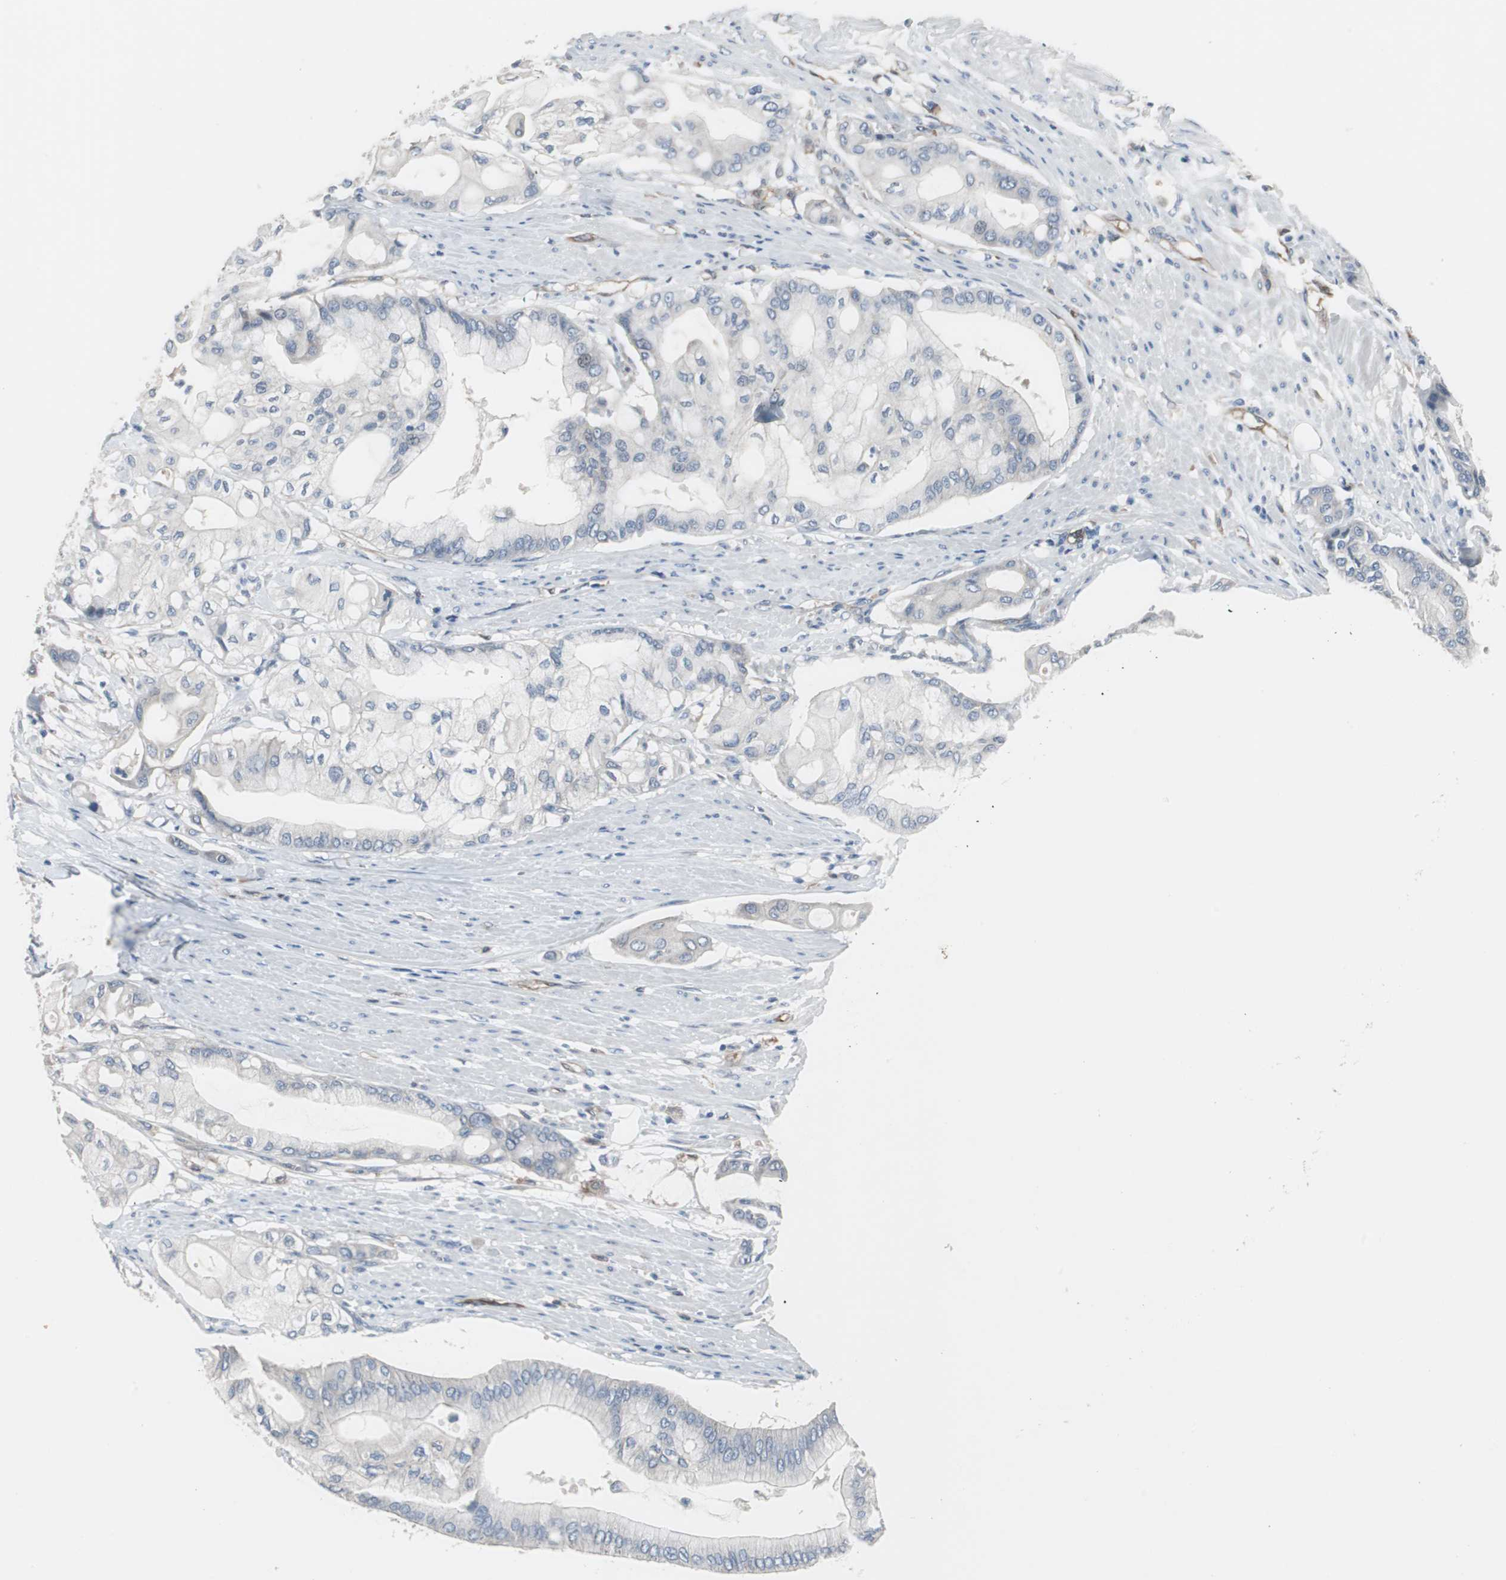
{"staining": {"intensity": "negative", "quantity": "none", "location": "none"}, "tissue": "pancreatic cancer", "cell_type": "Tumor cells", "image_type": "cancer", "snomed": [{"axis": "morphology", "description": "Adenocarcinoma, NOS"}, {"axis": "morphology", "description": "Adenocarcinoma, metastatic, NOS"}, {"axis": "topography", "description": "Lymph node"}, {"axis": "topography", "description": "Pancreas"}, {"axis": "topography", "description": "Duodenum"}], "caption": "A micrograph of human pancreatic cancer (adenocarcinoma) is negative for staining in tumor cells.", "gene": "SWAP70", "patient": {"sex": "female", "age": 64}}